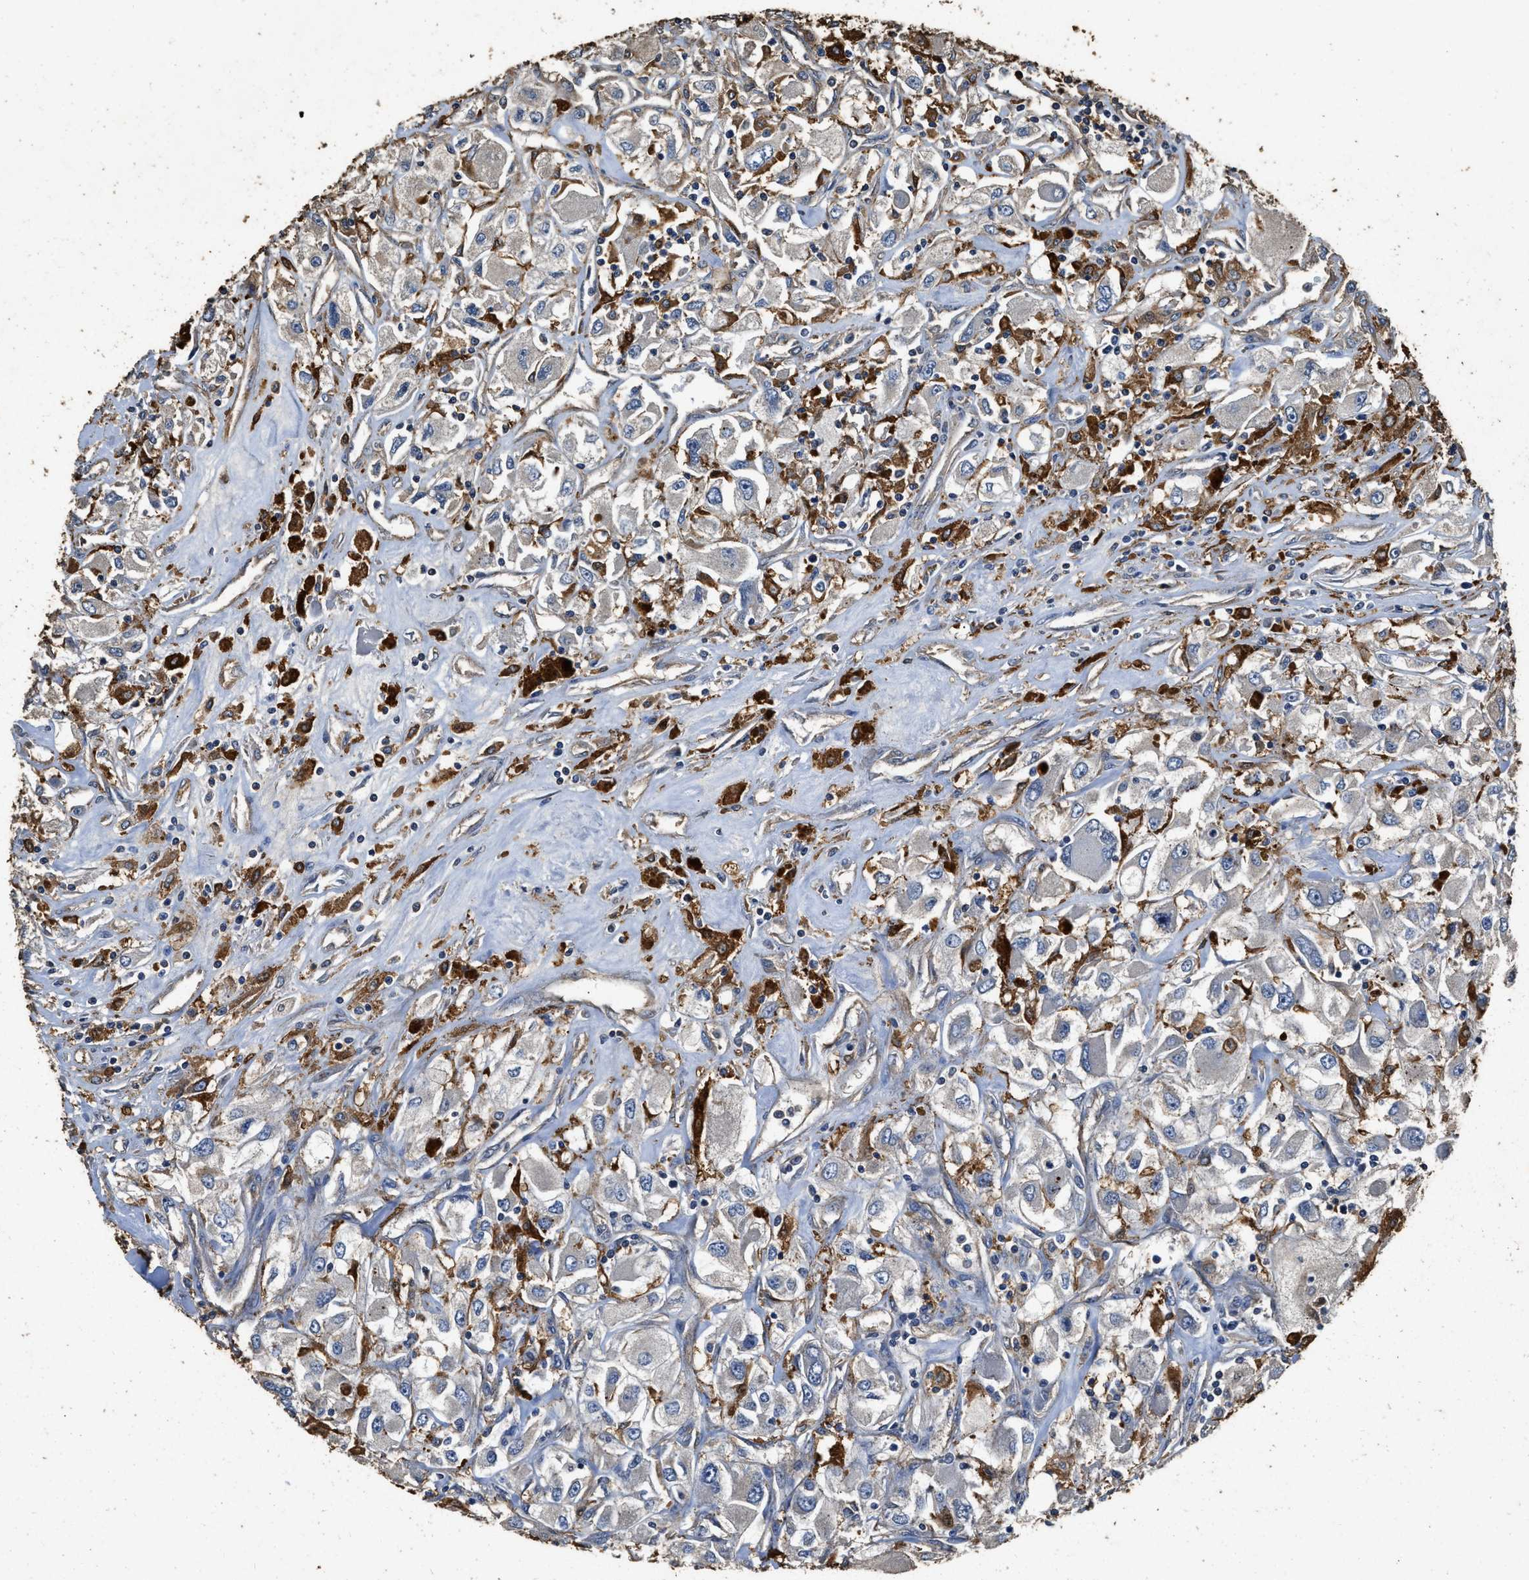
{"staining": {"intensity": "moderate", "quantity": "<25%", "location": "cytoplasmic/membranous"}, "tissue": "renal cancer", "cell_type": "Tumor cells", "image_type": "cancer", "snomed": [{"axis": "morphology", "description": "Adenocarcinoma, NOS"}, {"axis": "topography", "description": "Kidney"}], "caption": "A histopathology image showing moderate cytoplasmic/membranous staining in about <25% of tumor cells in renal cancer, as visualized by brown immunohistochemical staining.", "gene": "MIB1", "patient": {"sex": "female", "age": 52}}